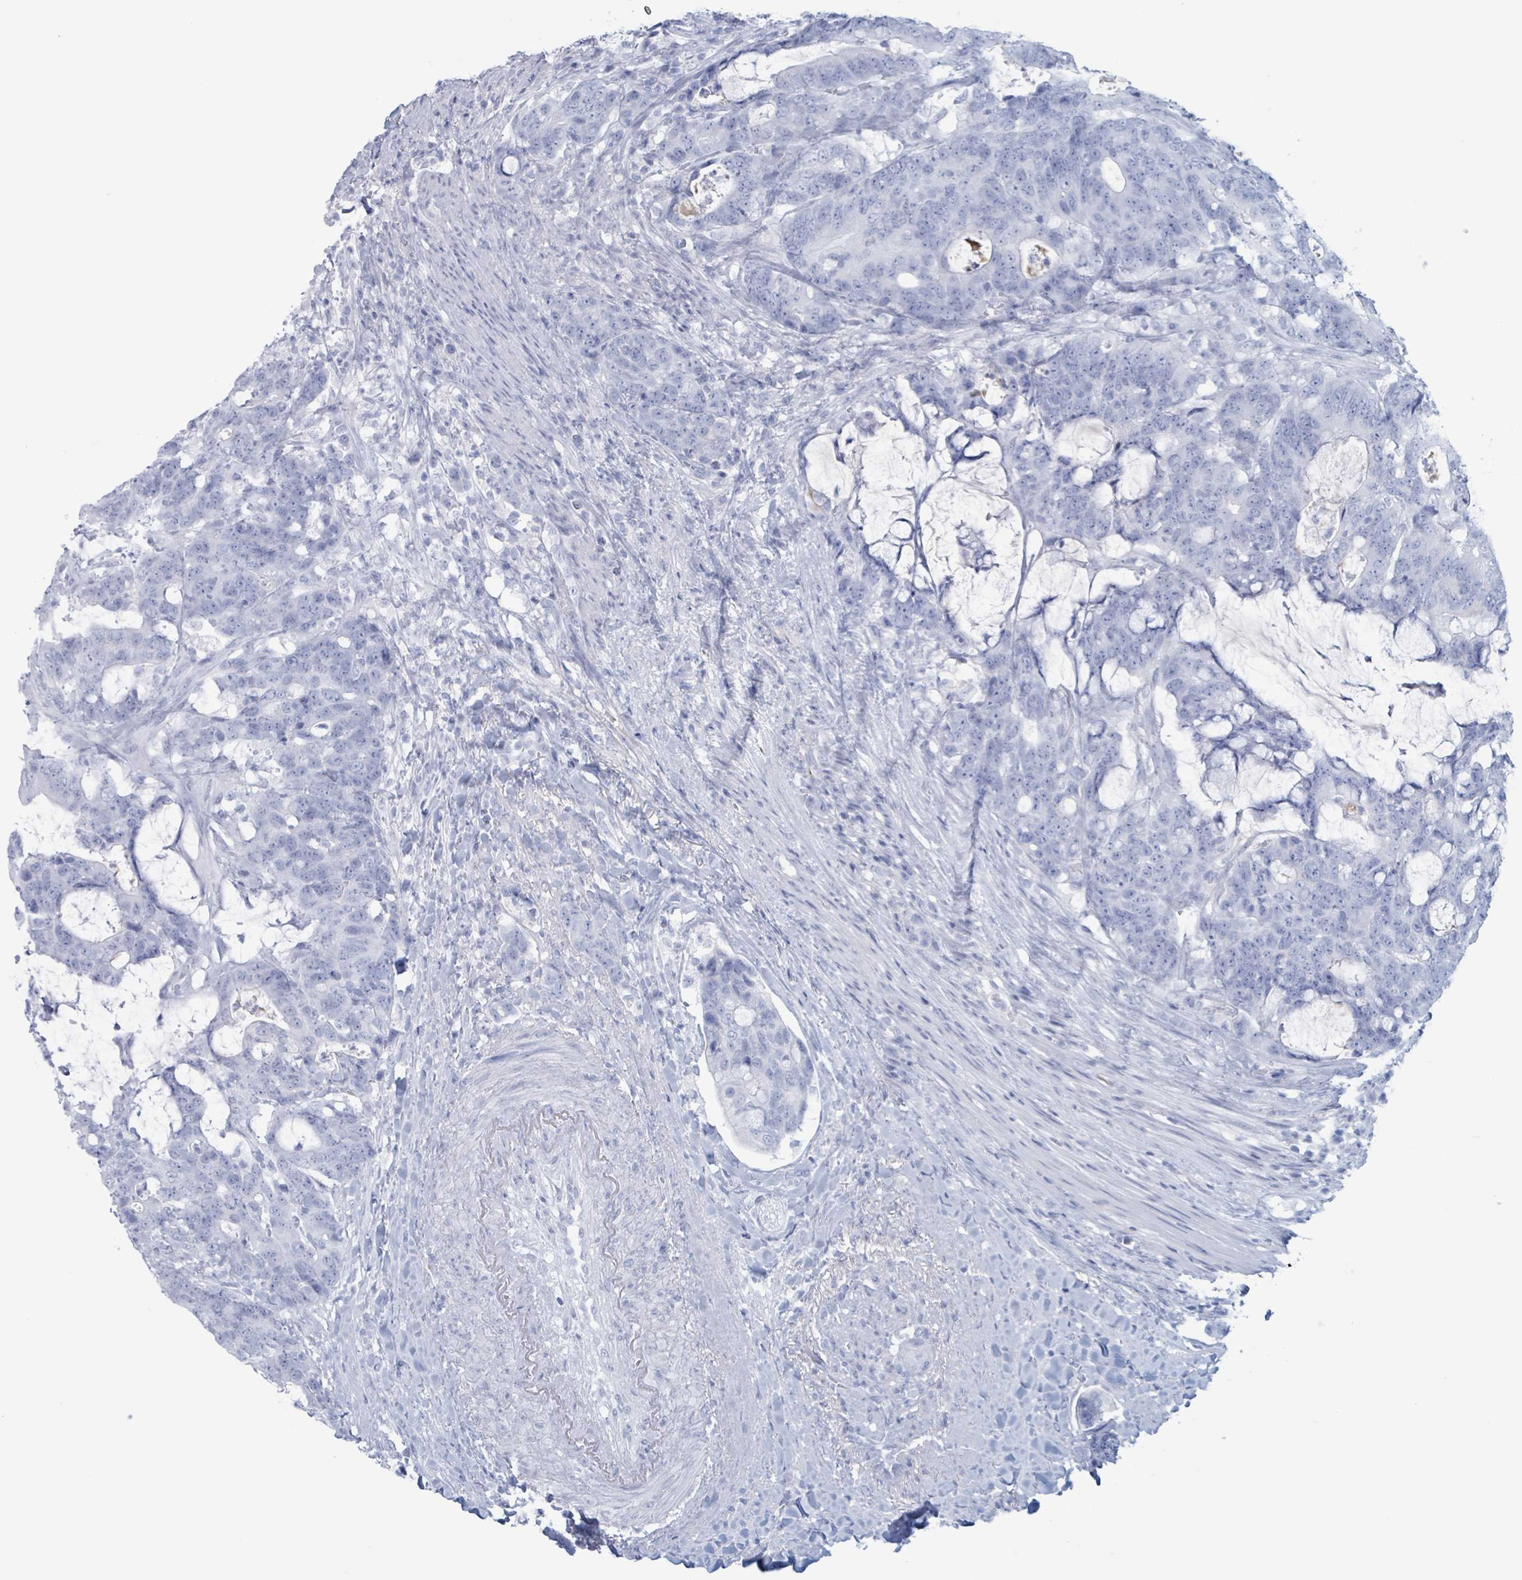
{"staining": {"intensity": "negative", "quantity": "none", "location": "none"}, "tissue": "colorectal cancer", "cell_type": "Tumor cells", "image_type": "cancer", "snomed": [{"axis": "morphology", "description": "Adenocarcinoma, NOS"}, {"axis": "topography", "description": "Colon"}], "caption": "This is an immunohistochemistry photomicrograph of human colorectal adenocarcinoma. There is no positivity in tumor cells.", "gene": "KLK4", "patient": {"sex": "female", "age": 82}}